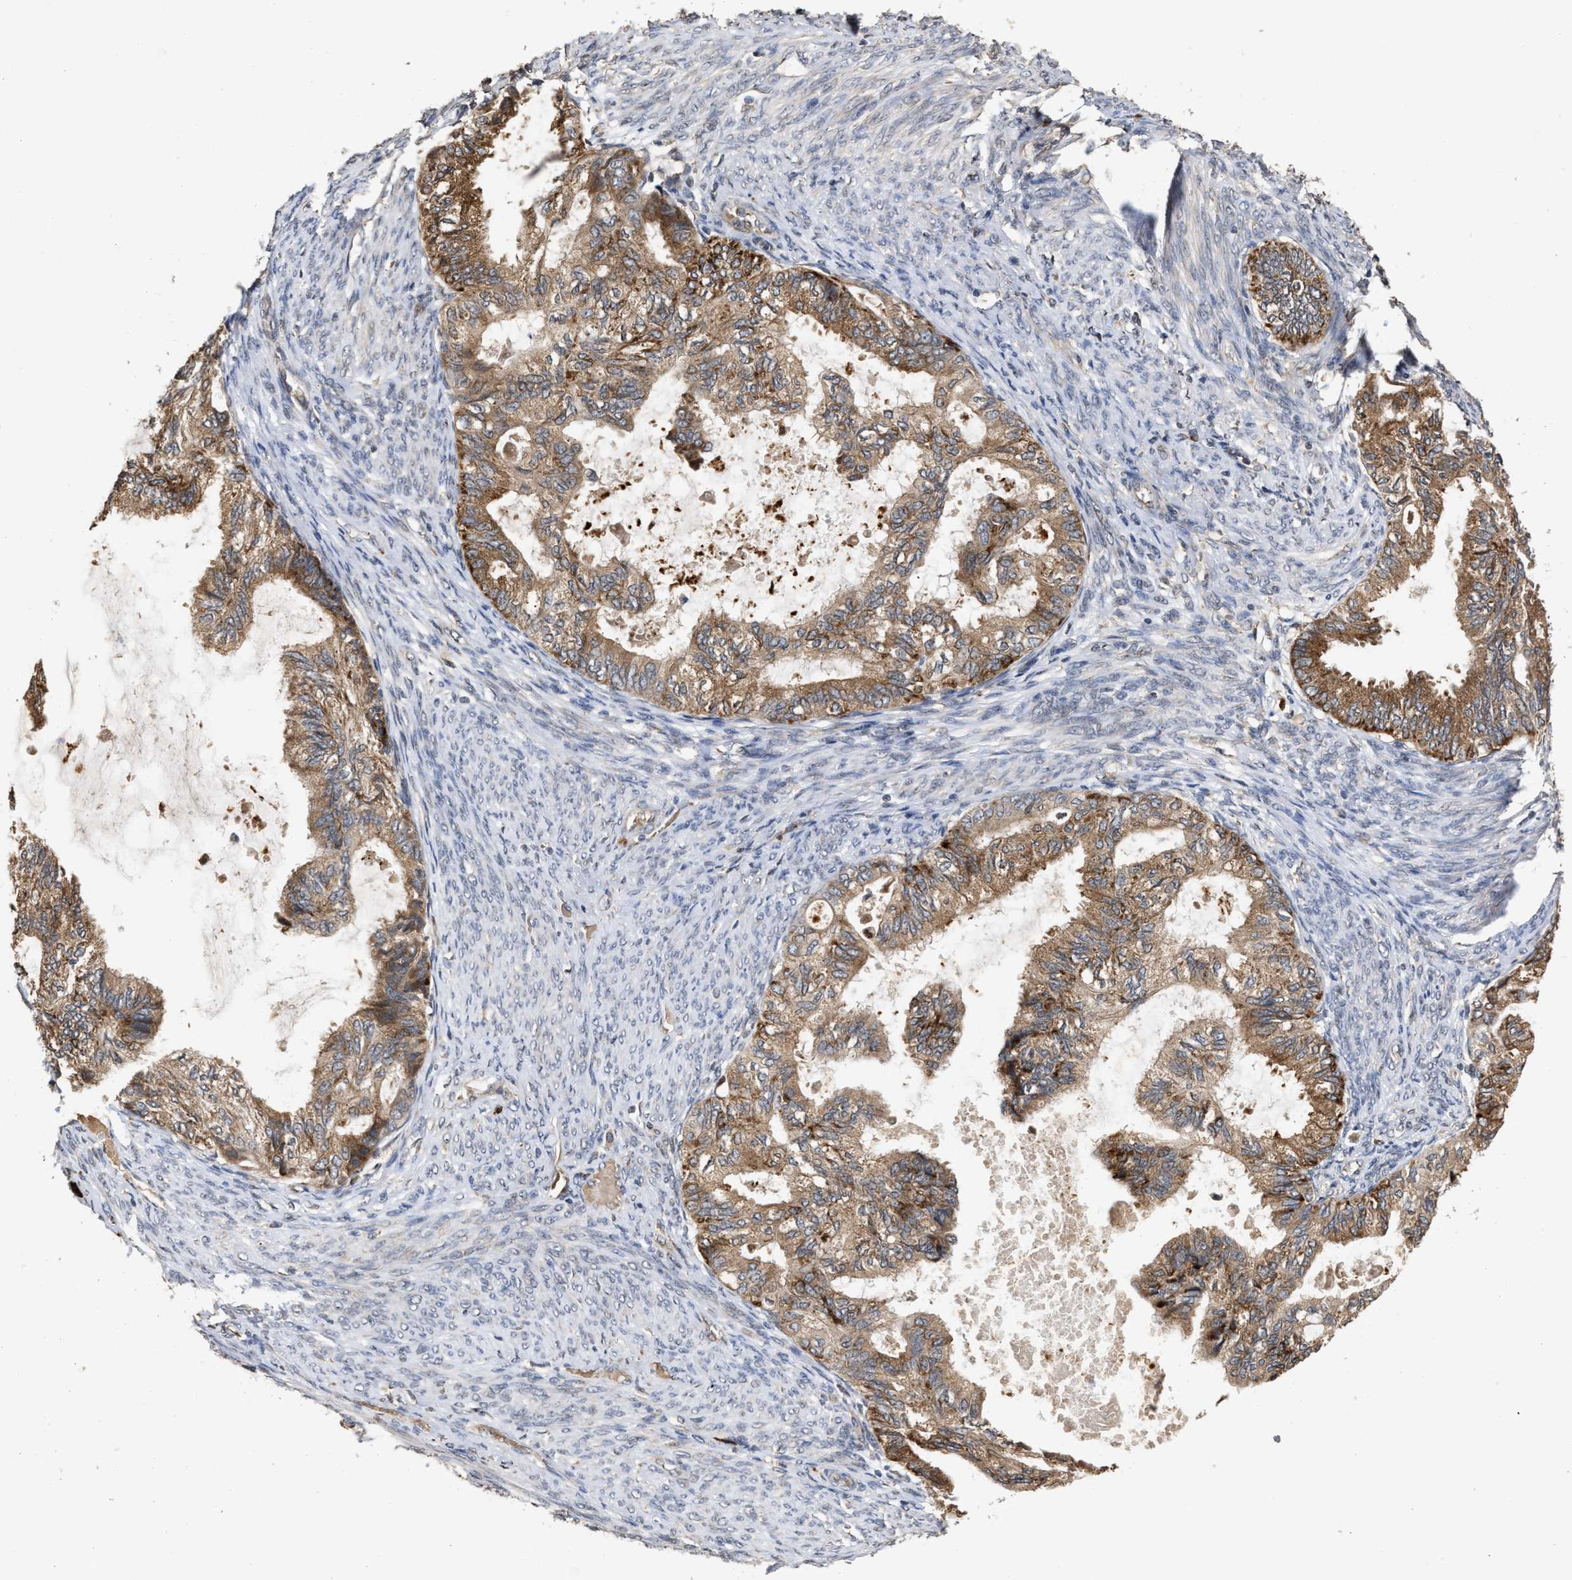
{"staining": {"intensity": "strong", "quantity": ">75%", "location": "cytoplasmic/membranous"}, "tissue": "cervical cancer", "cell_type": "Tumor cells", "image_type": "cancer", "snomed": [{"axis": "morphology", "description": "Normal tissue, NOS"}, {"axis": "morphology", "description": "Adenocarcinoma, NOS"}, {"axis": "topography", "description": "Cervix"}, {"axis": "topography", "description": "Endometrium"}], "caption": "A high-resolution micrograph shows IHC staining of cervical adenocarcinoma, which demonstrates strong cytoplasmic/membranous staining in about >75% of tumor cells.", "gene": "SAR1A", "patient": {"sex": "female", "age": 86}}